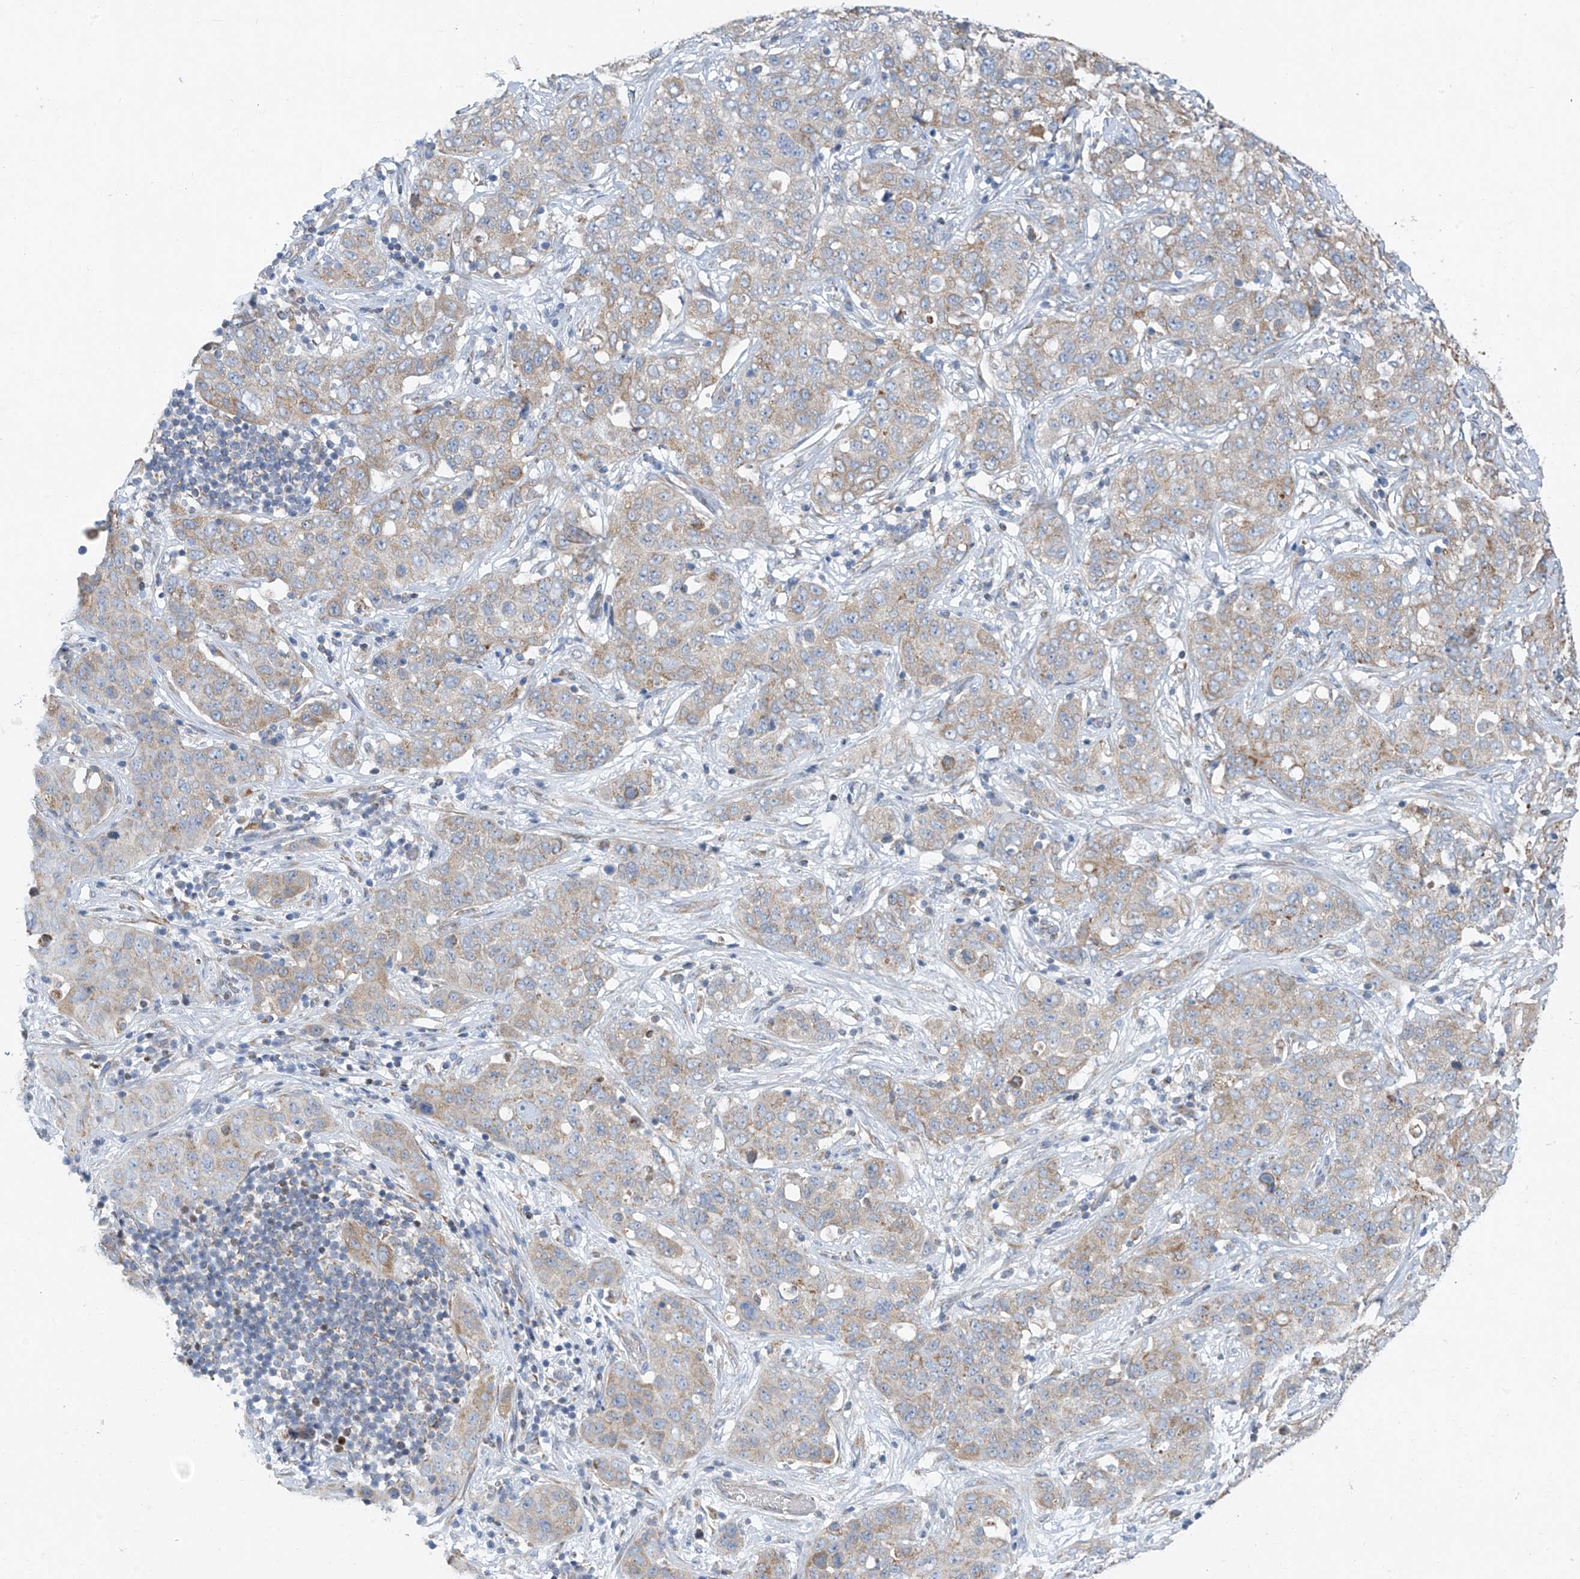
{"staining": {"intensity": "weak", "quantity": "25%-75%", "location": "cytoplasmic/membranous"}, "tissue": "stomach cancer", "cell_type": "Tumor cells", "image_type": "cancer", "snomed": [{"axis": "morphology", "description": "Normal tissue, NOS"}, {"axis": "morphology", "description": "Adenocarcinoma, NOS"}, {"axis": "topography", "description": "Lymph node"}, {"axis": "topography", "description": "Stomach"}], "caption": "IHC micrograph of stomach cancer (adenocarcinoma) stained for a protein (brown), which exhibits low levels of weak cytoplasmic/membranous staining in approximately 25%-75% of tumor cells.", "gene": "EOMES", "patient": {"sex": "male", "age": 48}}